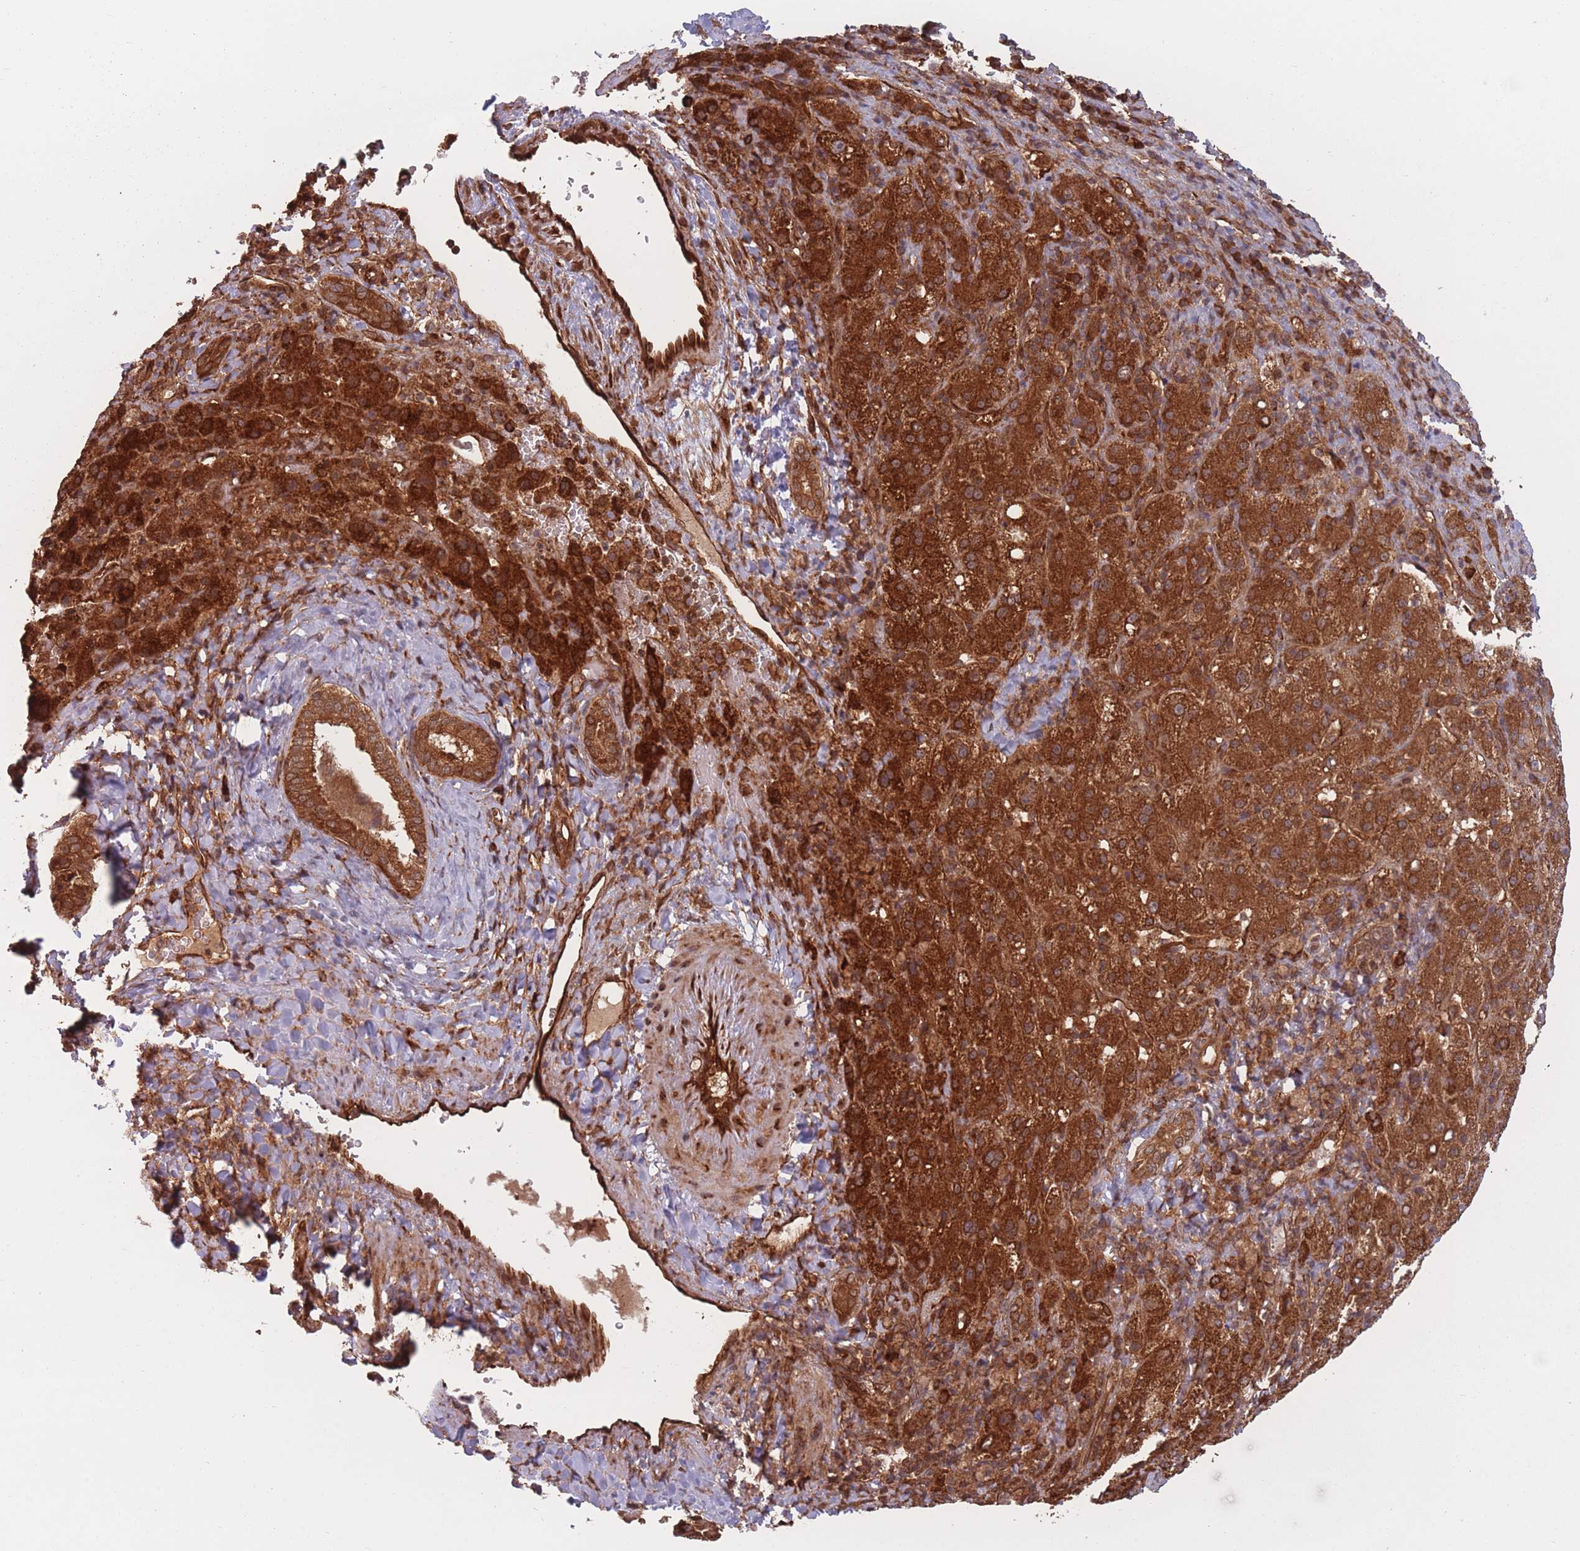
{"staining": {"intensity": "strong", "quantity": ">75%", "location": "cytoplasmic/membranous"}, "tissue": "liver cancer", "cell_type": "Tumor cells", "image_type": "cancer", "snomed": [{"axis": "morphology", "description": "Carcinoma, Hepatocellular, NOS"}, {"axis": "topography", "description": "Liver"}], "caption": "A brown stain labels strong cytoplasmic/membranous staining of a protein in human liver hepatocellular carcinoma tumor cells. The staining was performed using DAB to visualize the protein expression in brown, while the nuclei were stained in blue with hematoxylin (Magnification: 20x).", "gene": "PODXL2", "patient": {"sex": "female", "age": 58}}